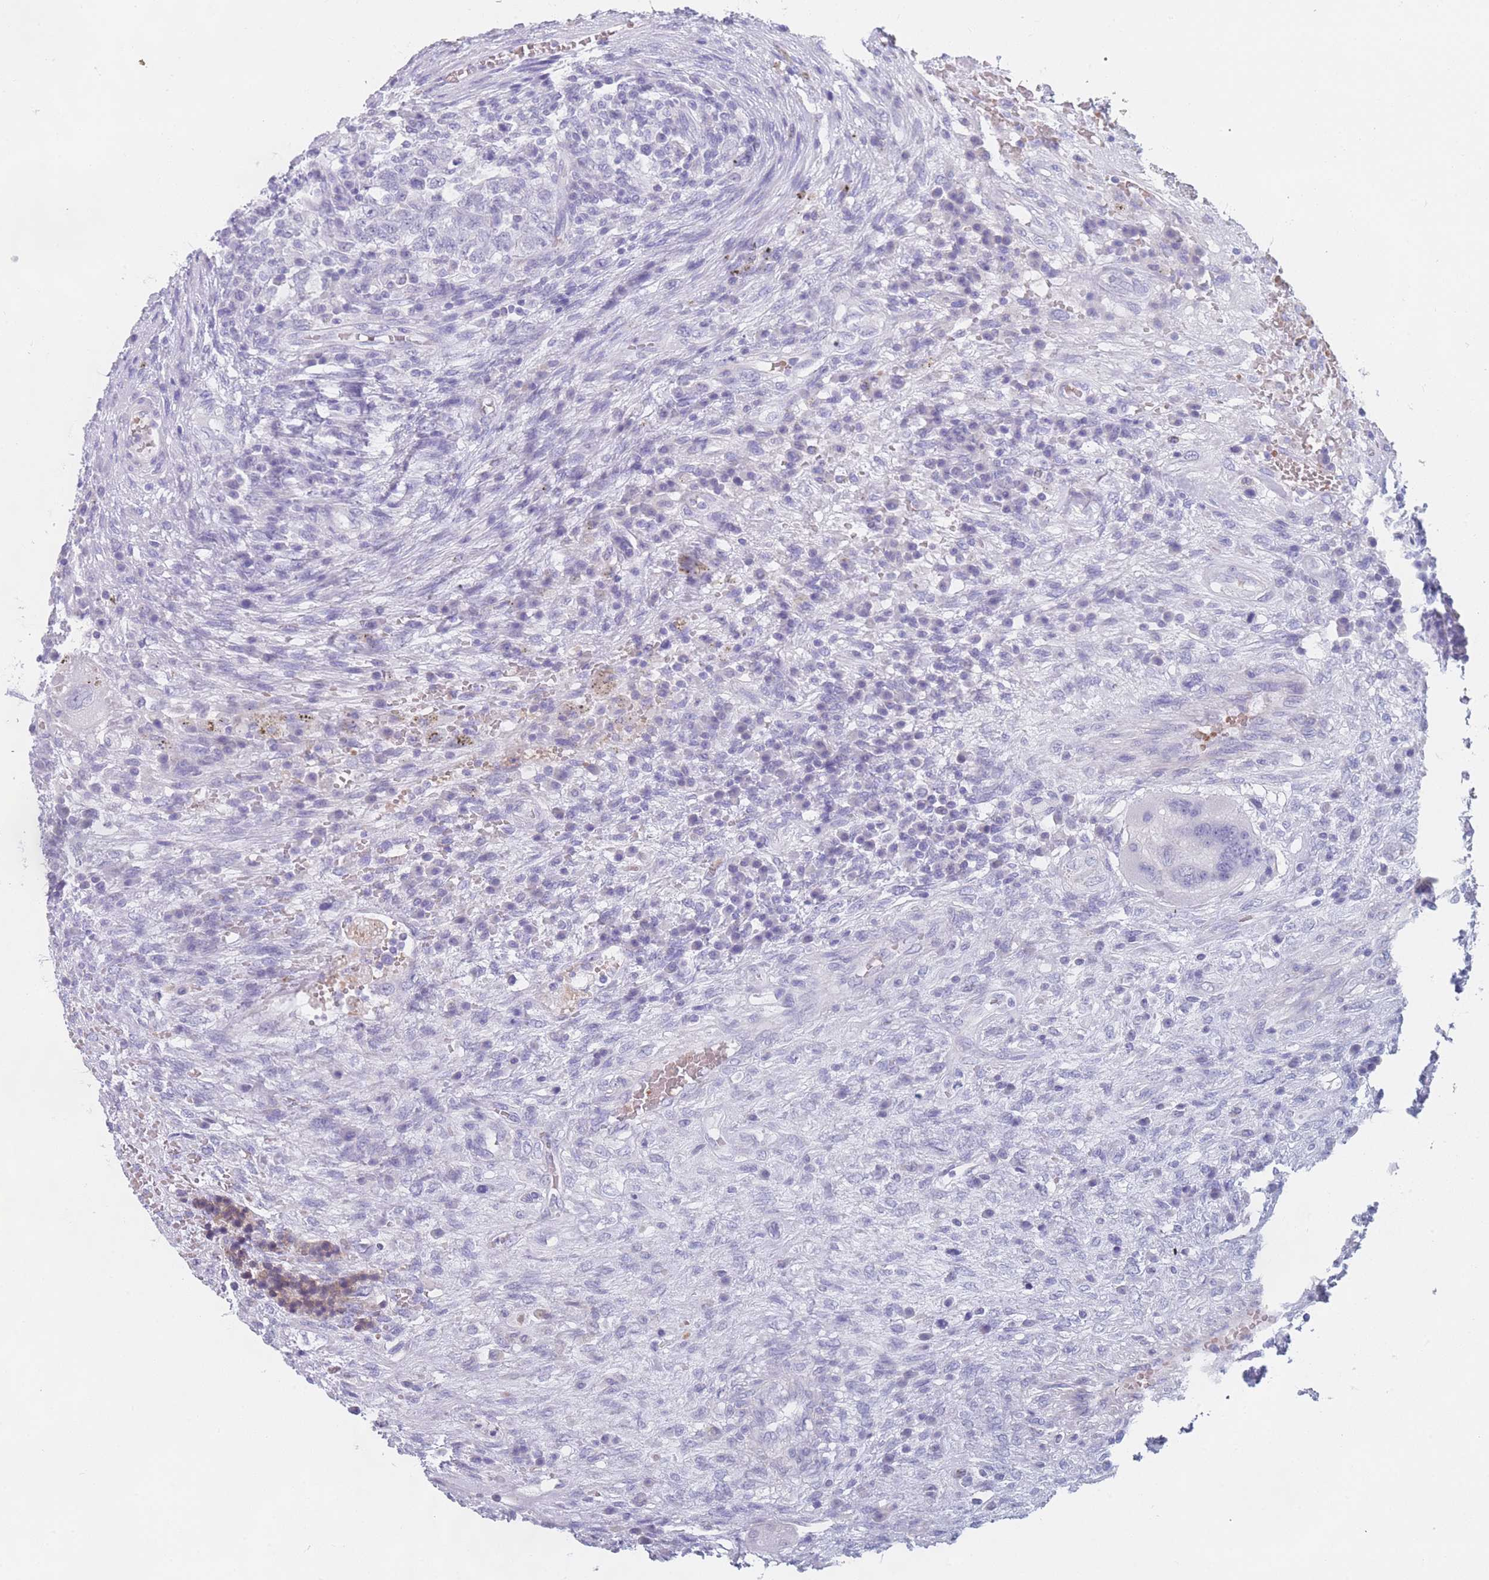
{"staining": {"intensity": "negative", "quantity": "none", "location": "none"}, "tissue": "testis cancer", "cell_type": "Tumor cells", "image_type": "cancer", "snomed": [{"axis": "morphology", "description": "Carcinoma, Embryonal, NOS"}, {"axis": "topography", "description": "Testis"}], "caption": "Tumor cells show no significant protein positivity in testis cancer (embryonal carcinoma). (DAB (3,3'-diaminobenzidine) IHC visualized using brightfield microscopy, high magnification).", "gene": "OR5D16", "patient": {"sex": "male", "age": 26}}